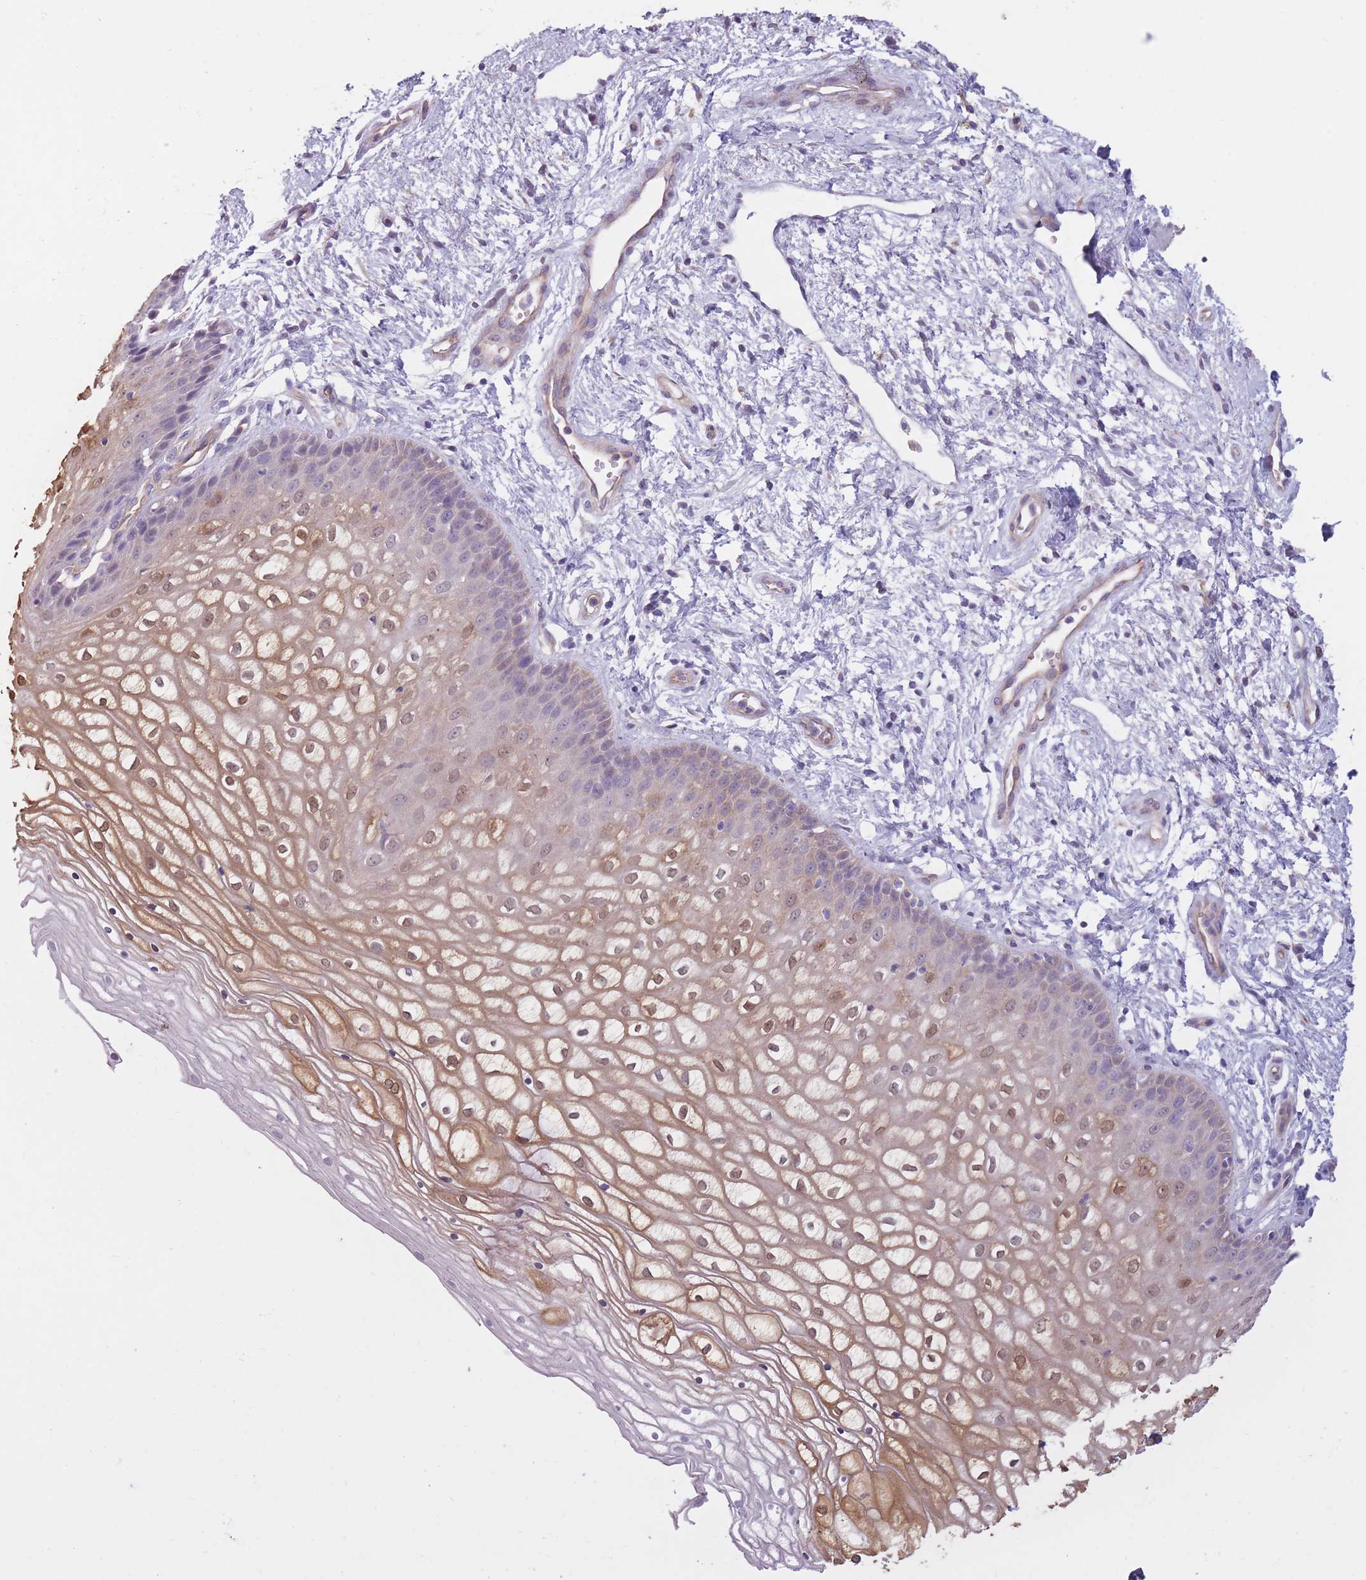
{"staining": {"intensity": "moderate", "quantity": "25%-75%", "location": "cytoplasmic/membranous,nuclear"}, "tissue": "vagina", "cell_type": "Squamous epithelial cells", "image_type": "normal", "snomed": [{"axis": "morphology", "description": "Normal tissue, NOS"}, {"axis": "topography", "description": "Vagina"}], "caption": "This image displays immunohistochemistry staining of normal vagina, with medium moderate cytoplasmic/membranous,nuclear expression in about 25%-75% of squamous epithelial cells.", "gene": "SERPINB3", "patient": {"sex": "female", "age": 34}}